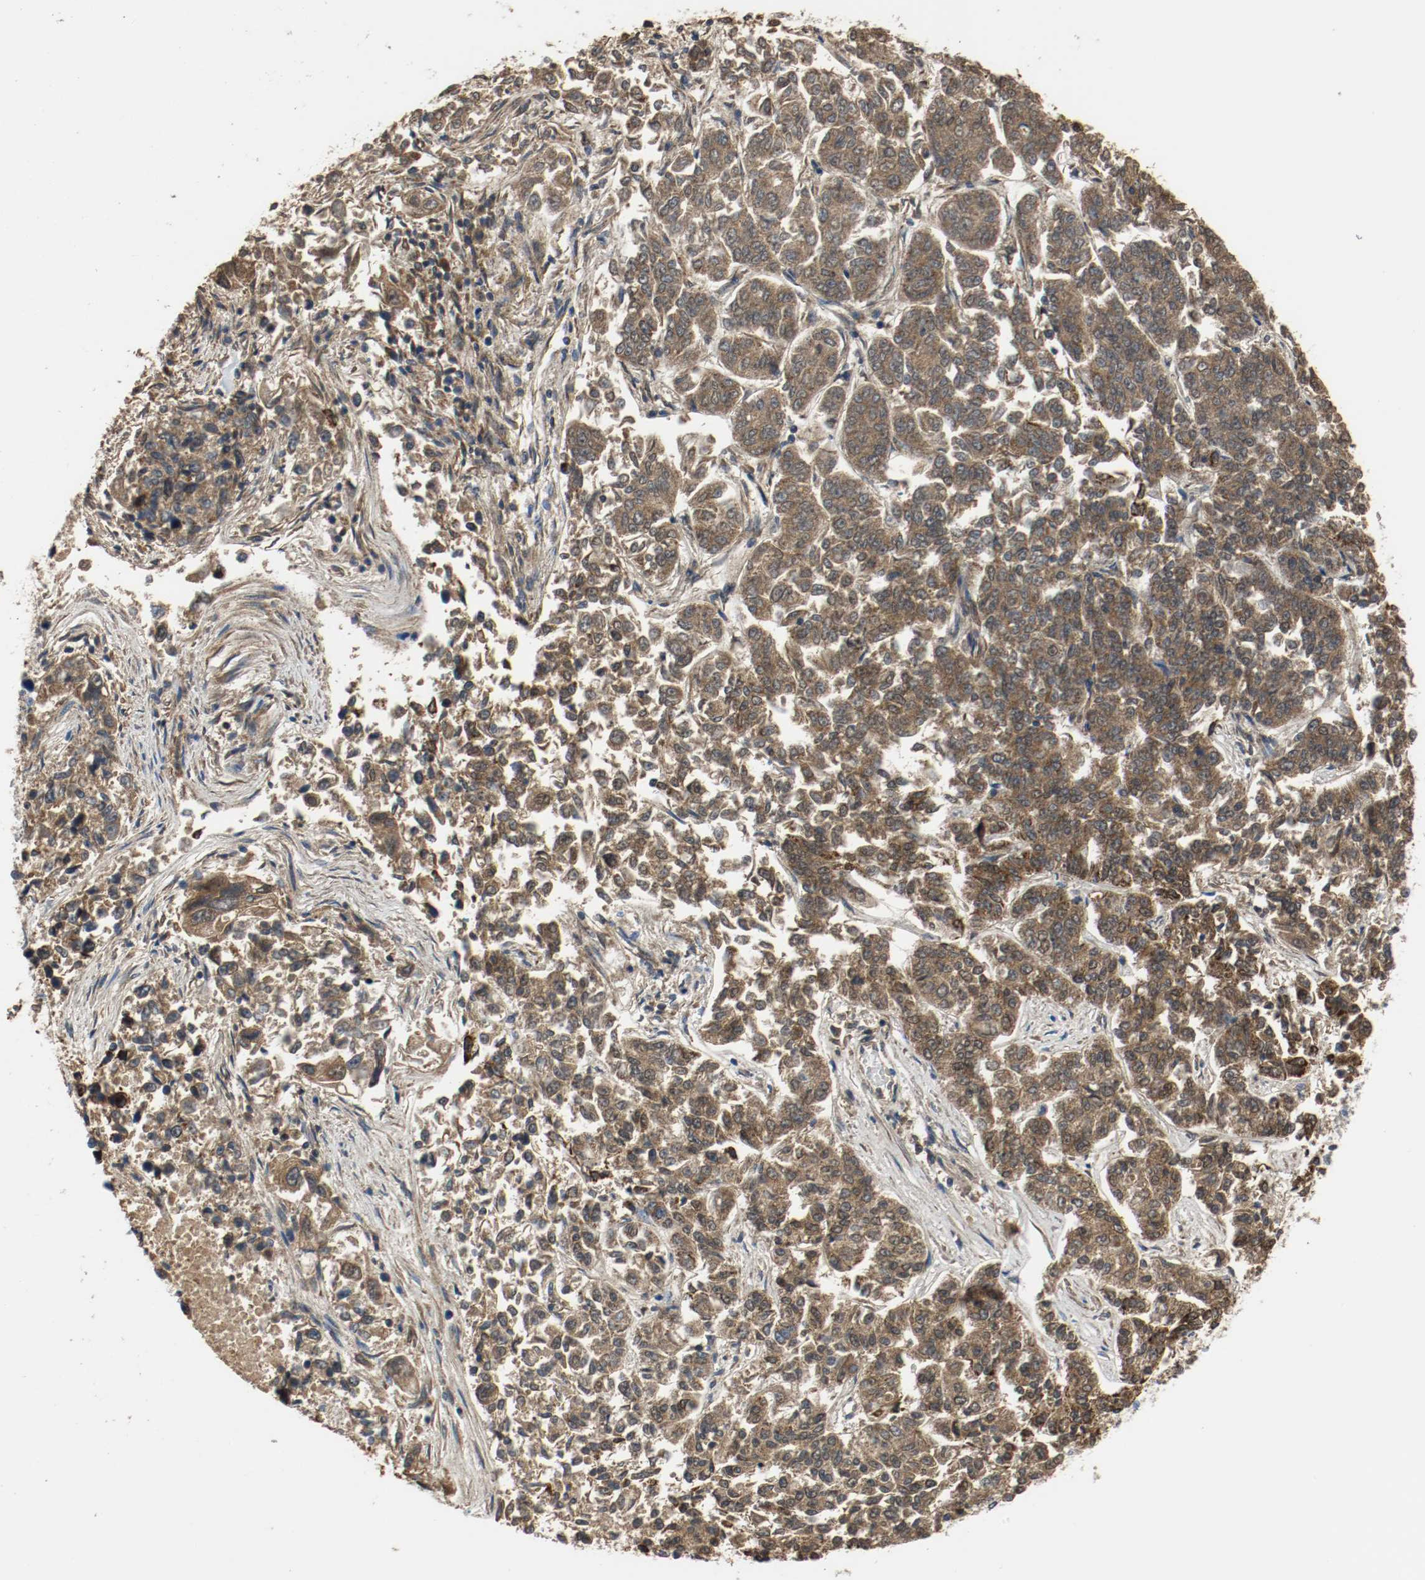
{"staining": {"intensity": "strong", "quantity": ">75%", "location": "cytoplasmic/membranous,nuclear"}, "tissue": "lung cancer", "cell_type": "Tumor cells", "image_type": "cancer", "snomed": [{"axis": "morphology", "description": "Adenocarcinoma, NOS"}, {"axis": "topography", "description": "Lung"}], "caption": "Adenocarcinoma (lung) was stained to show a protein in brown. There is high levels of strong cytoplasmic/membranous and nuclear staining in approximately >75% of tumor cells.", "gene": "ALDH4A1", "patient": {"sex": "male", "age": 84}}